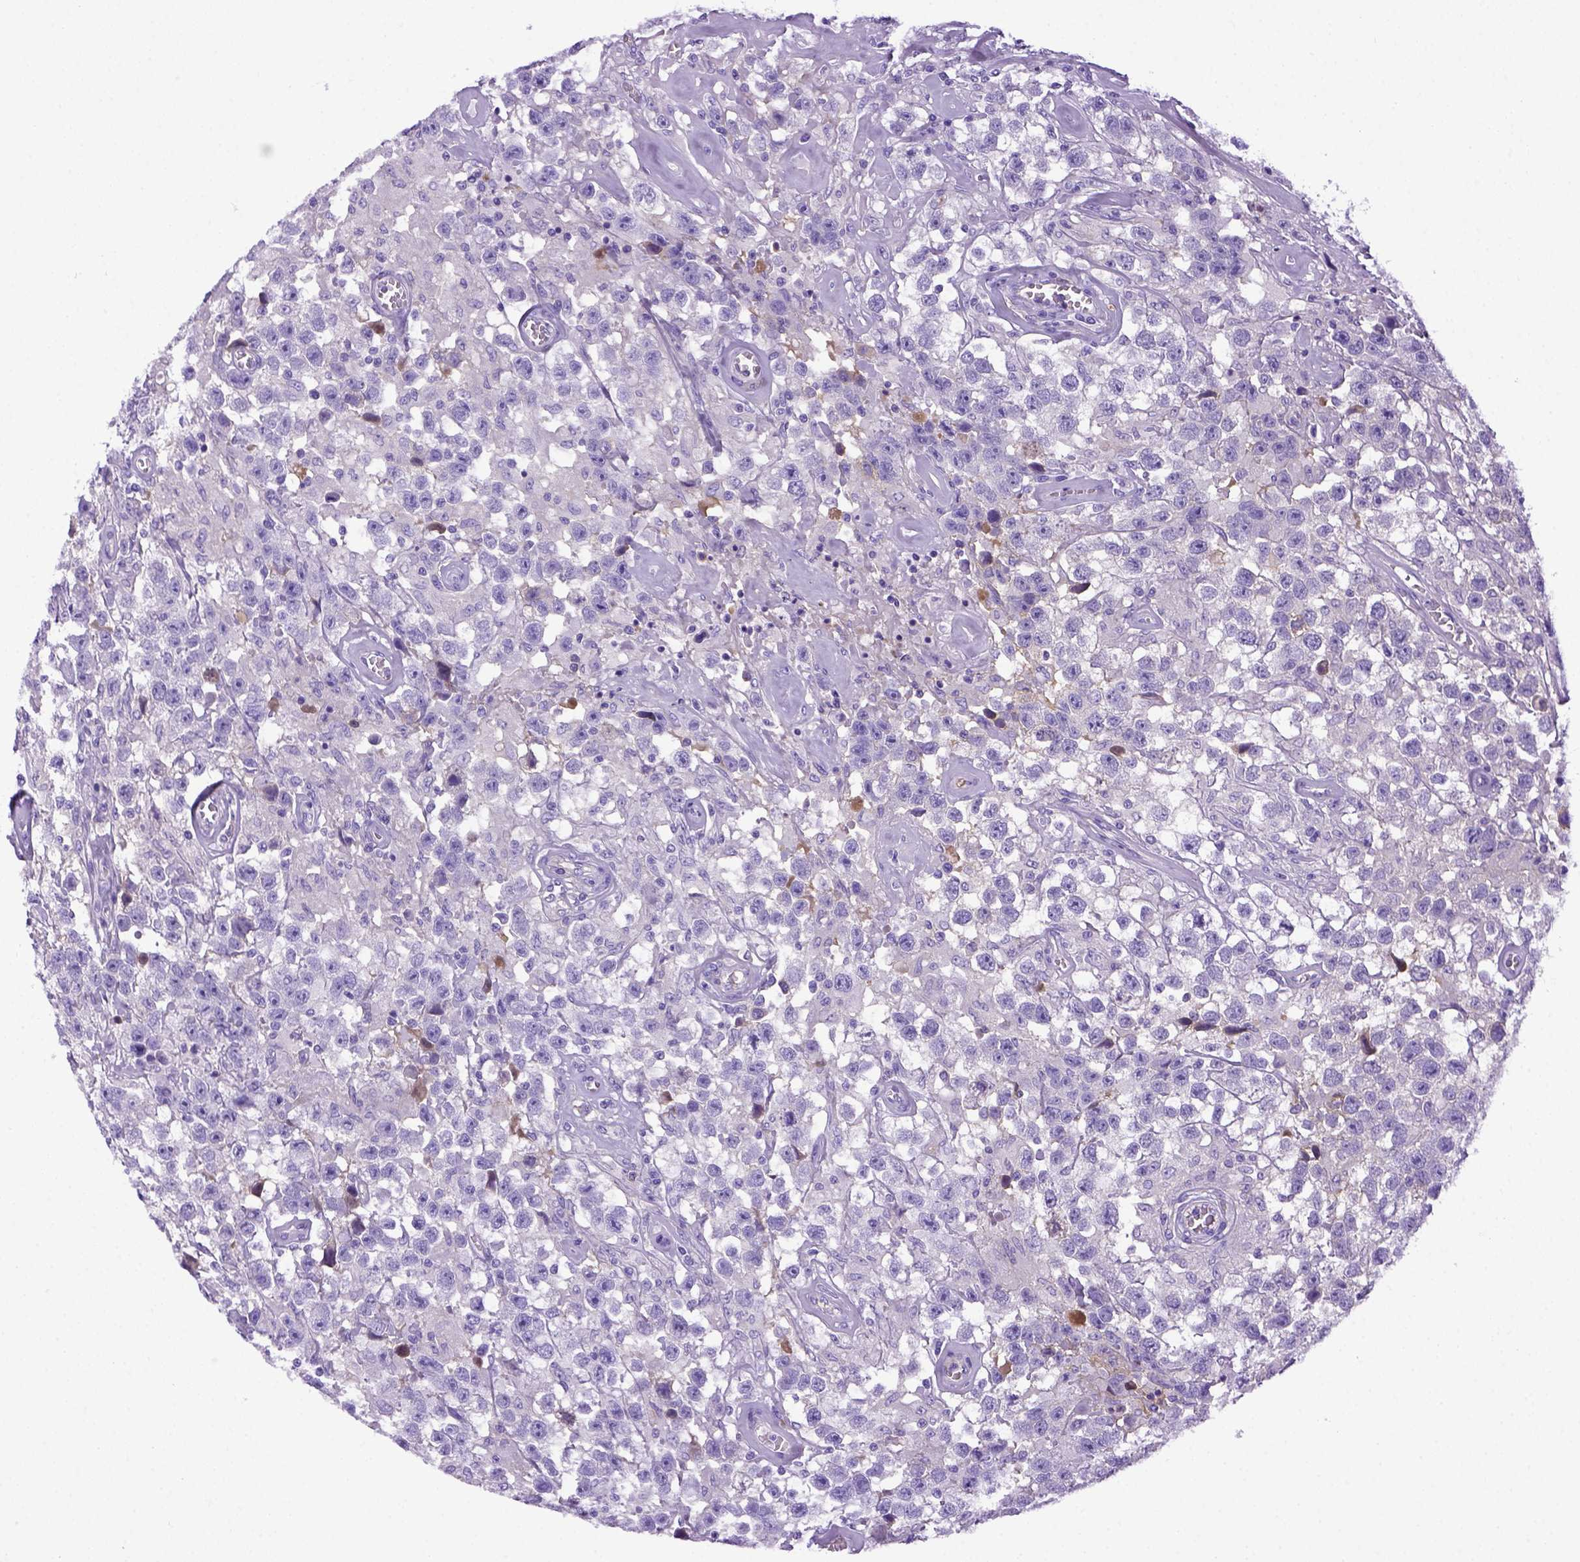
{"staining": {"intensity": "negative", "quantity": "none", "location": "none"}, "tissue": "testis cancer", "cell_type": "Tumor cells", "image_type": "cancer", "snomed": [{"axis": "morphology", "description": "Seminoma, NOS"}, {"axis": "topography", "description": "Testis"}], "caption": "This is an immunohistochemistry (IHC) image of testis seminoma. There is no positivity in tumor cells.", "gene": "ITIH4", "patient": {"sex": "male", "age": 43}}